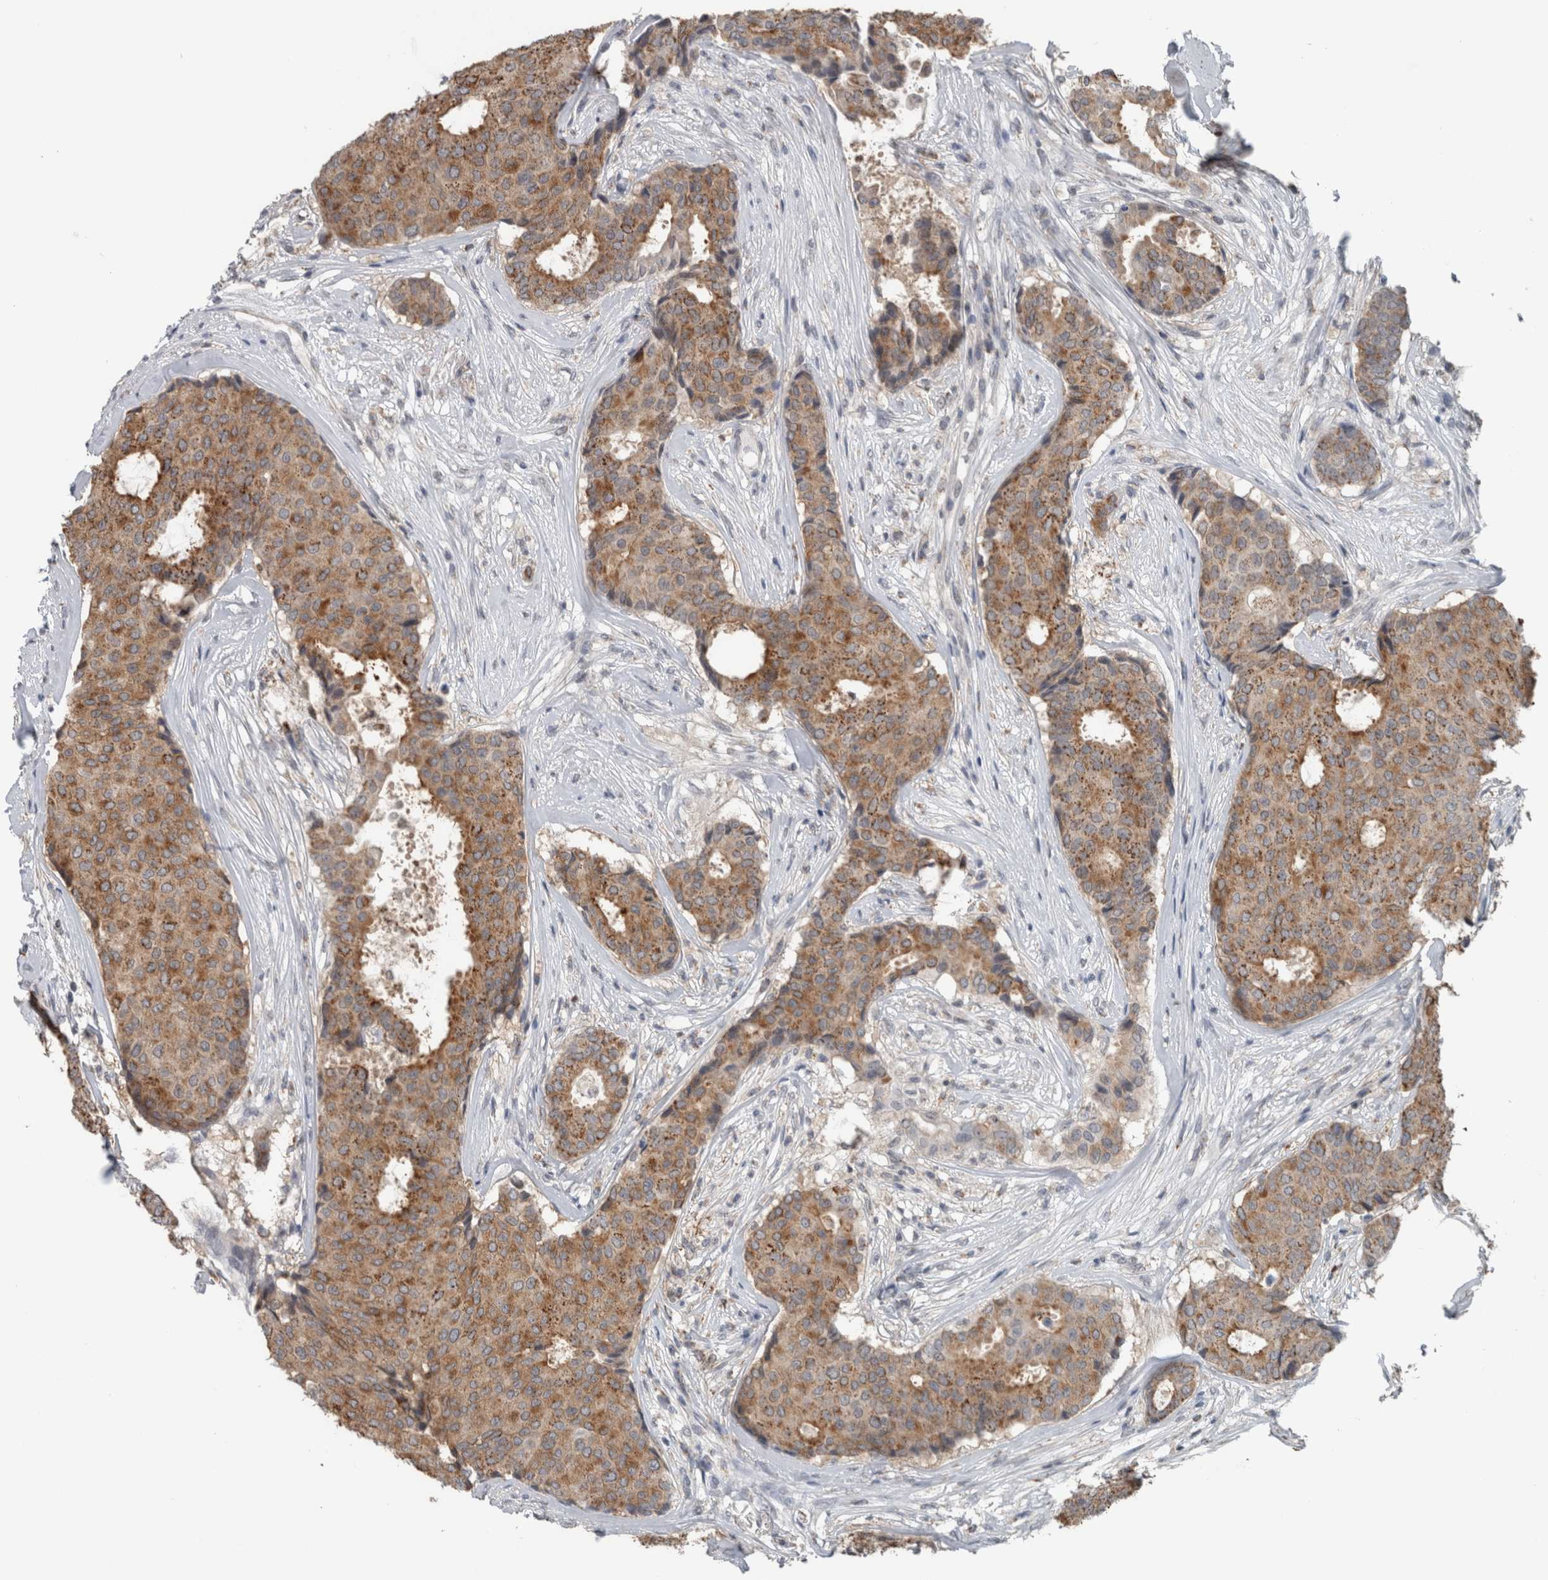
{"staining": {"intensity": "moderate", "quantity": ">75%", "location": "cytoplasmic/membranous"}, "tissue": "breast cancer", "cell_type": "Tumor cells", "image_type": "cancer", "snomed": [{"axis": "morphology", "description": "Duct carcinoma"}, {"axis": "topography", "description": "Breast"}], "caption": "A photomicrograph showing moderate cytoplasmic/membranous positivity in approximately >75% of tumor cells in breast intraductal carcinoma, as visualized by brown immunohistochemical staining.", "gene": "ACSF2", "patient": {"sex": "female", "age": 75}}